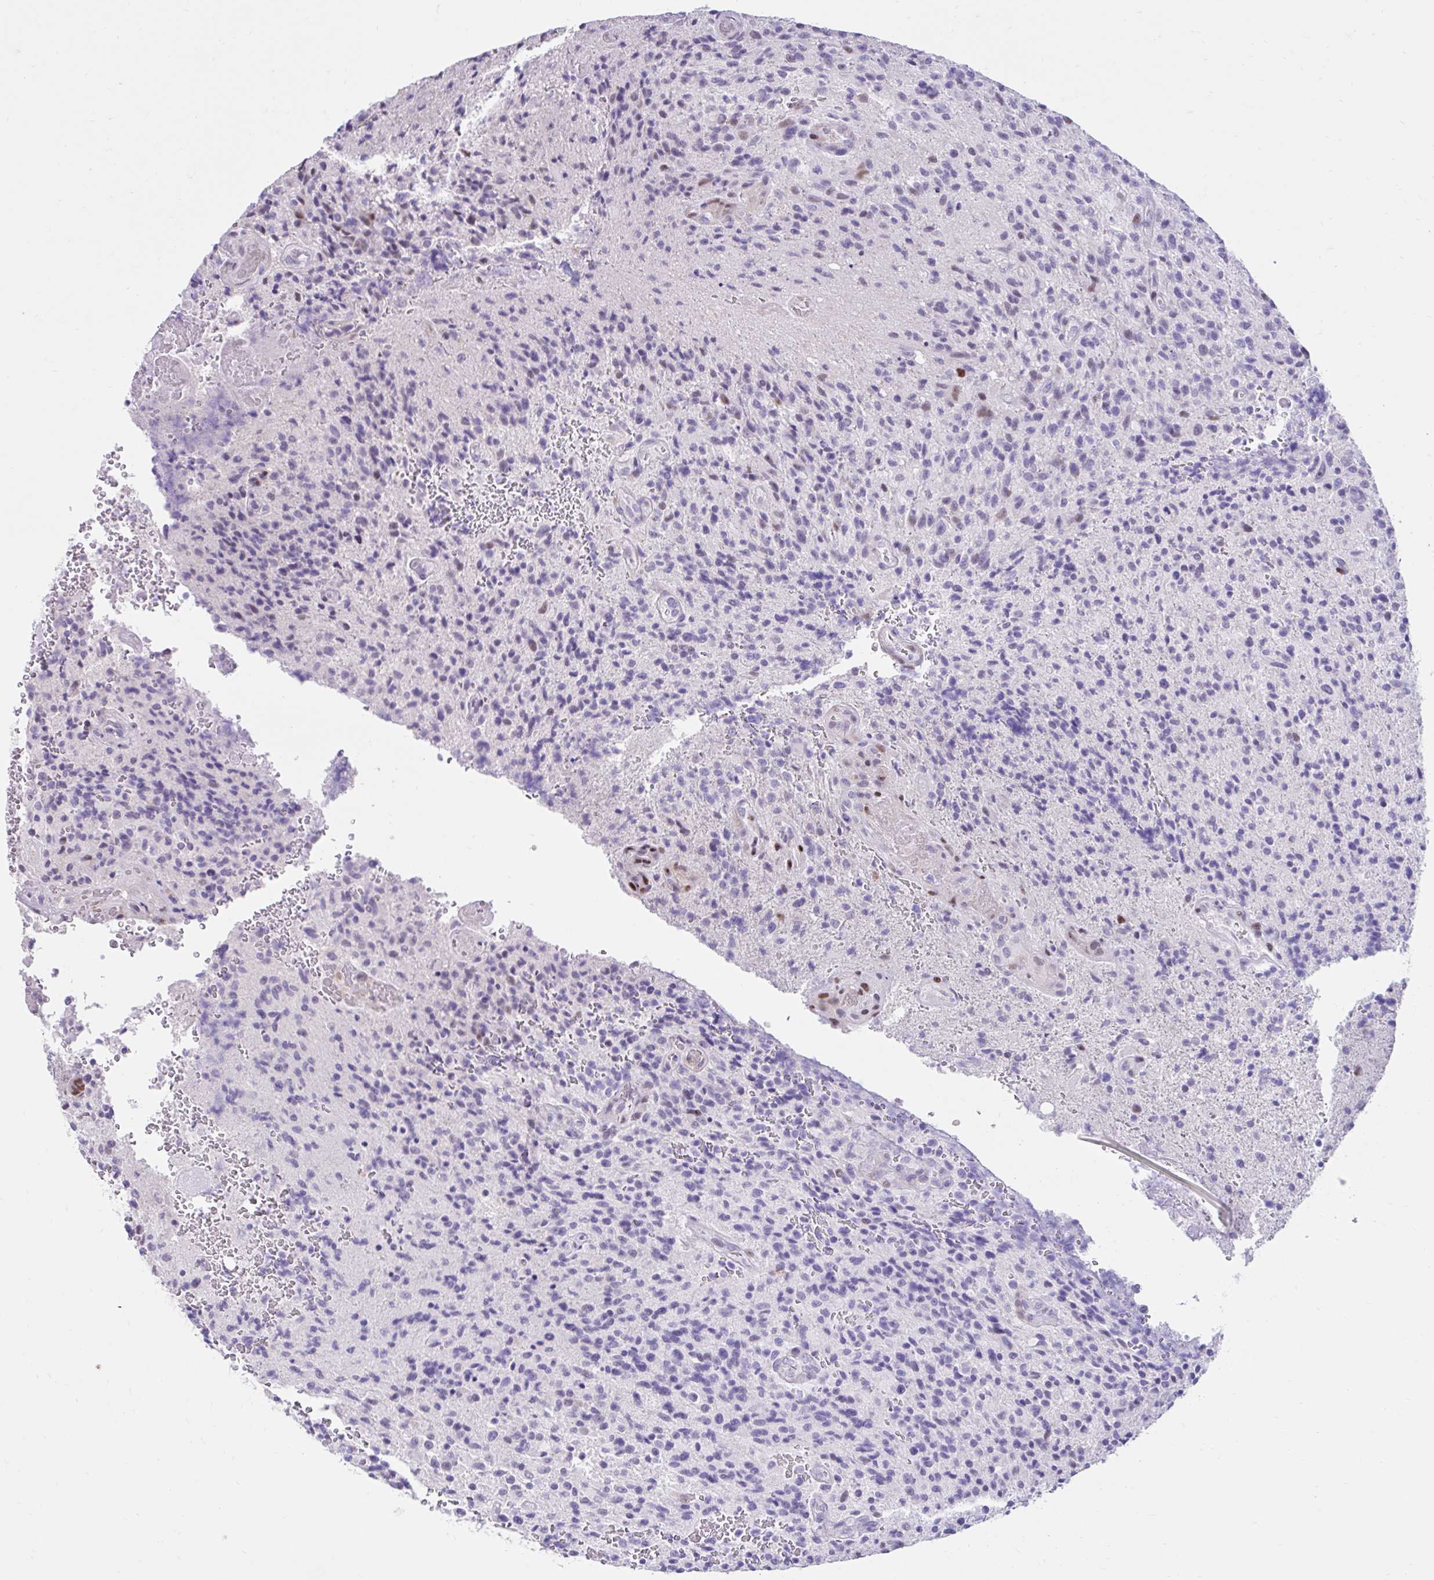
{"staining": {"intensity": "negative", "quantity": "none", "location": "none"}, "tissue": "glioma", "cell_type": "Tumor cells", "image_type": "cancer", "snomed": [{"axis": "morphology", "description": "Normal tissue, NOS"}, {"axis": "morphology", "description": "Glioma, malignant, High grade"}, {"axis": "topography", "description": "Cerebral cortex"}], "caption": "Photomicrograph shows no protein expression in tumor cells of malignant high-grade glioma tissue.", "gene": "NHLH2", "patient": {"sex": "male", "age": 56}}